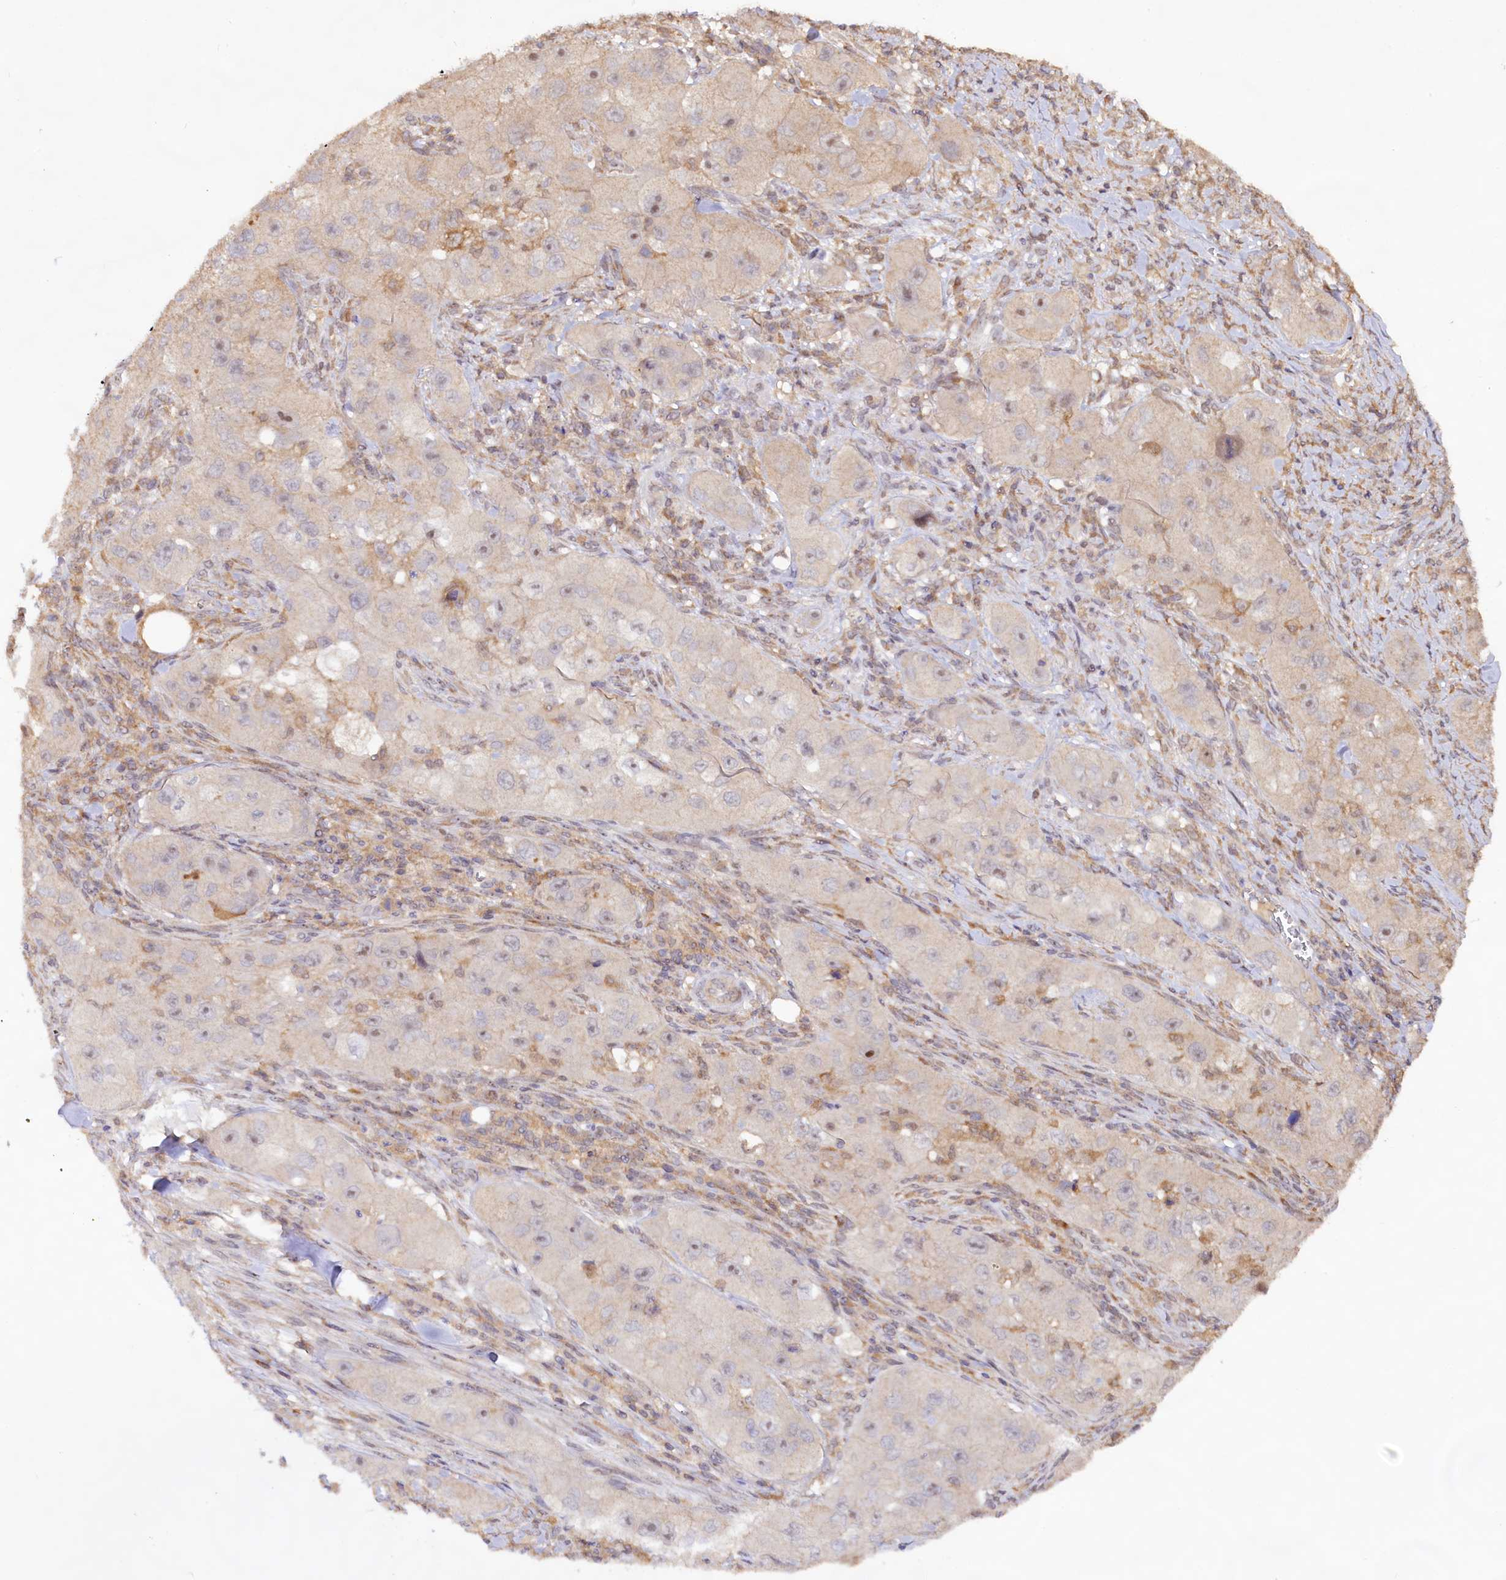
{"staining": {"intensity": "weak", "quantity": "<25%", "location": "nuclear"}, "tissue": "skin cancer", "cell_type": "Tumor cells", "image_type": "cancer", "snomed": [{"axis": "morphology", "description": "Squamous cell carcinoma, NOS"}, {"axis": "topography", "description": "Skin"}, {"axis": "topography", "description": "Subcutis"}], "caption": "Immunohistochemistry (IHC) photomicrograph of neoplastic tissue: skin squamous cell carcinoma stained with DAB (3,3'-diaminobenzidine) reveals no significant protein expression in tumor cells.", "gene": "RRP8", "patient": {"sex": "male", "age": 73}}